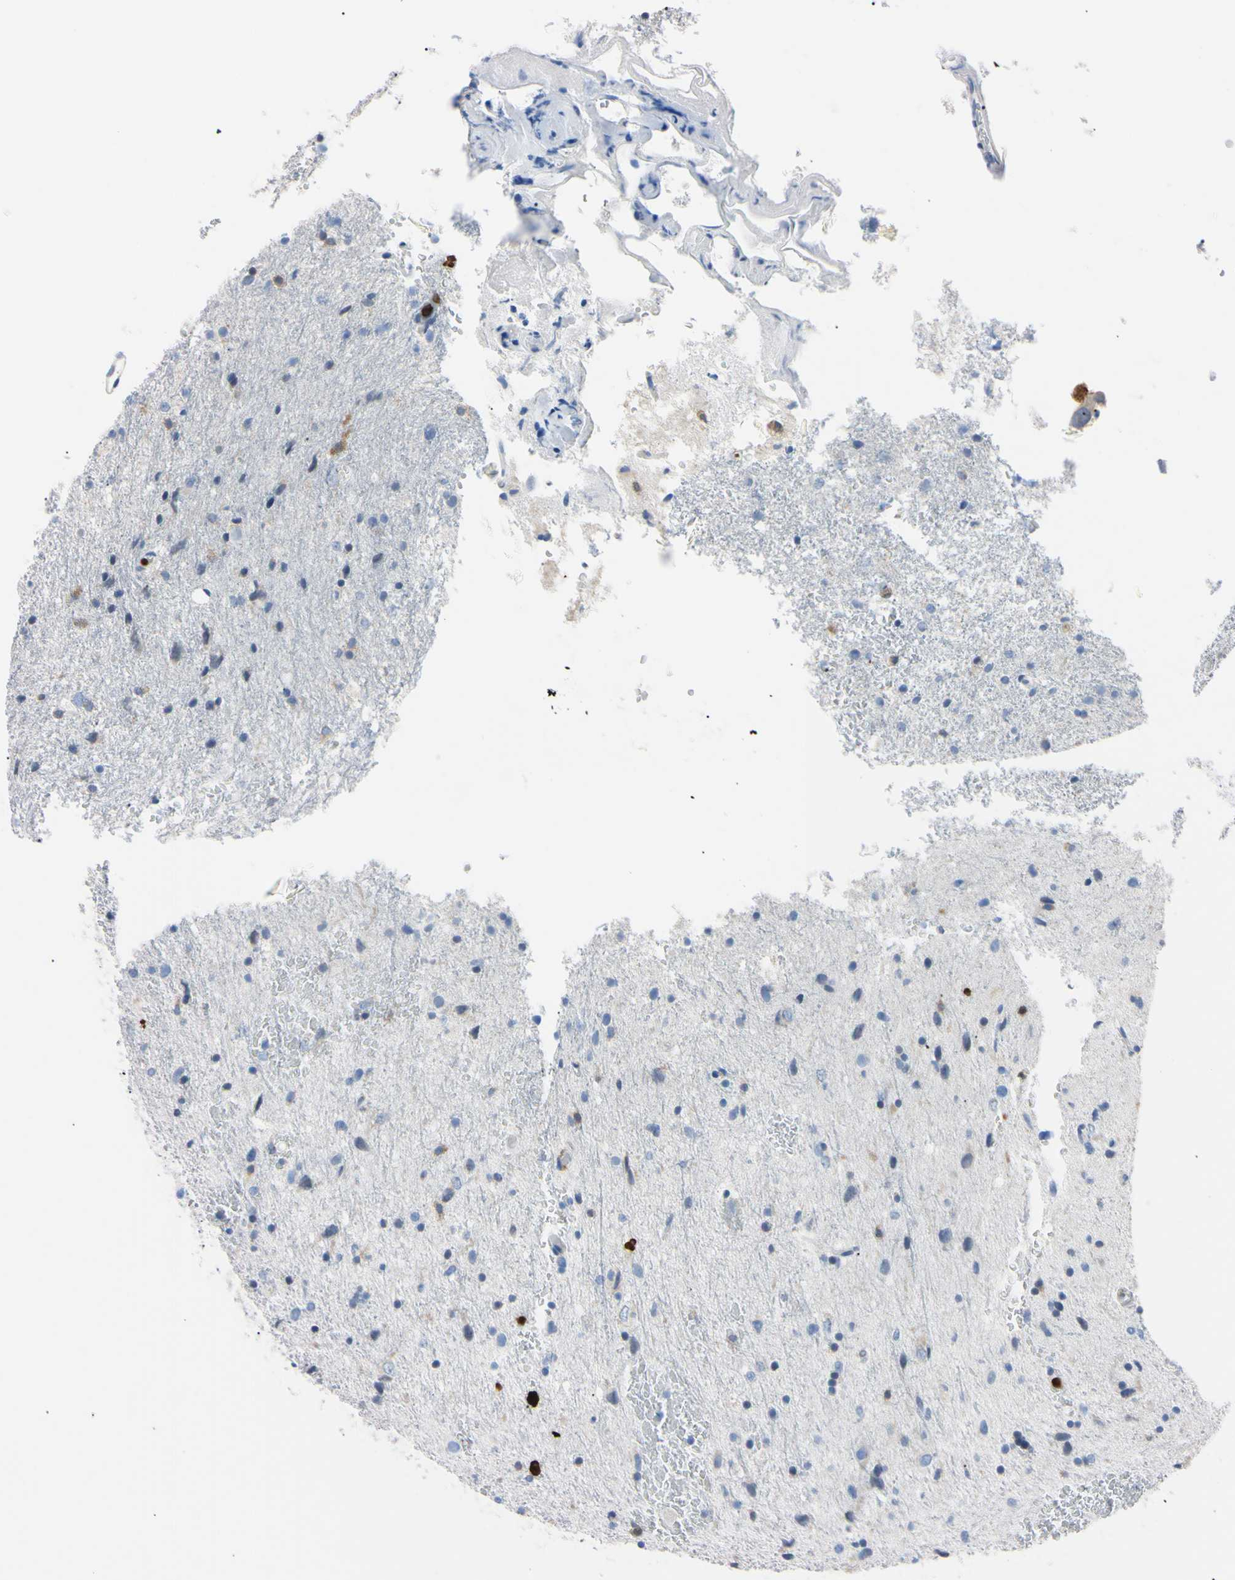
{"staining": {"intensity": "negative", "quantity": "none", "location": "none"}, "tissue": "glioma", "cell_type": "Tumor cells", "image_type": "cancer", "snomed": [{"axis": "morphology", "description": "Glioma, malignant, Low grade"}, {"axis": "topography", "description": "Brain"}], "caption": "Immunohistochemistry (IHC) micrograph of glioma stained for a protein (brown), which displays no positivity in tumor cells.", "gene": "NCF4", "patient": {"sex": "male", "age": 77}}